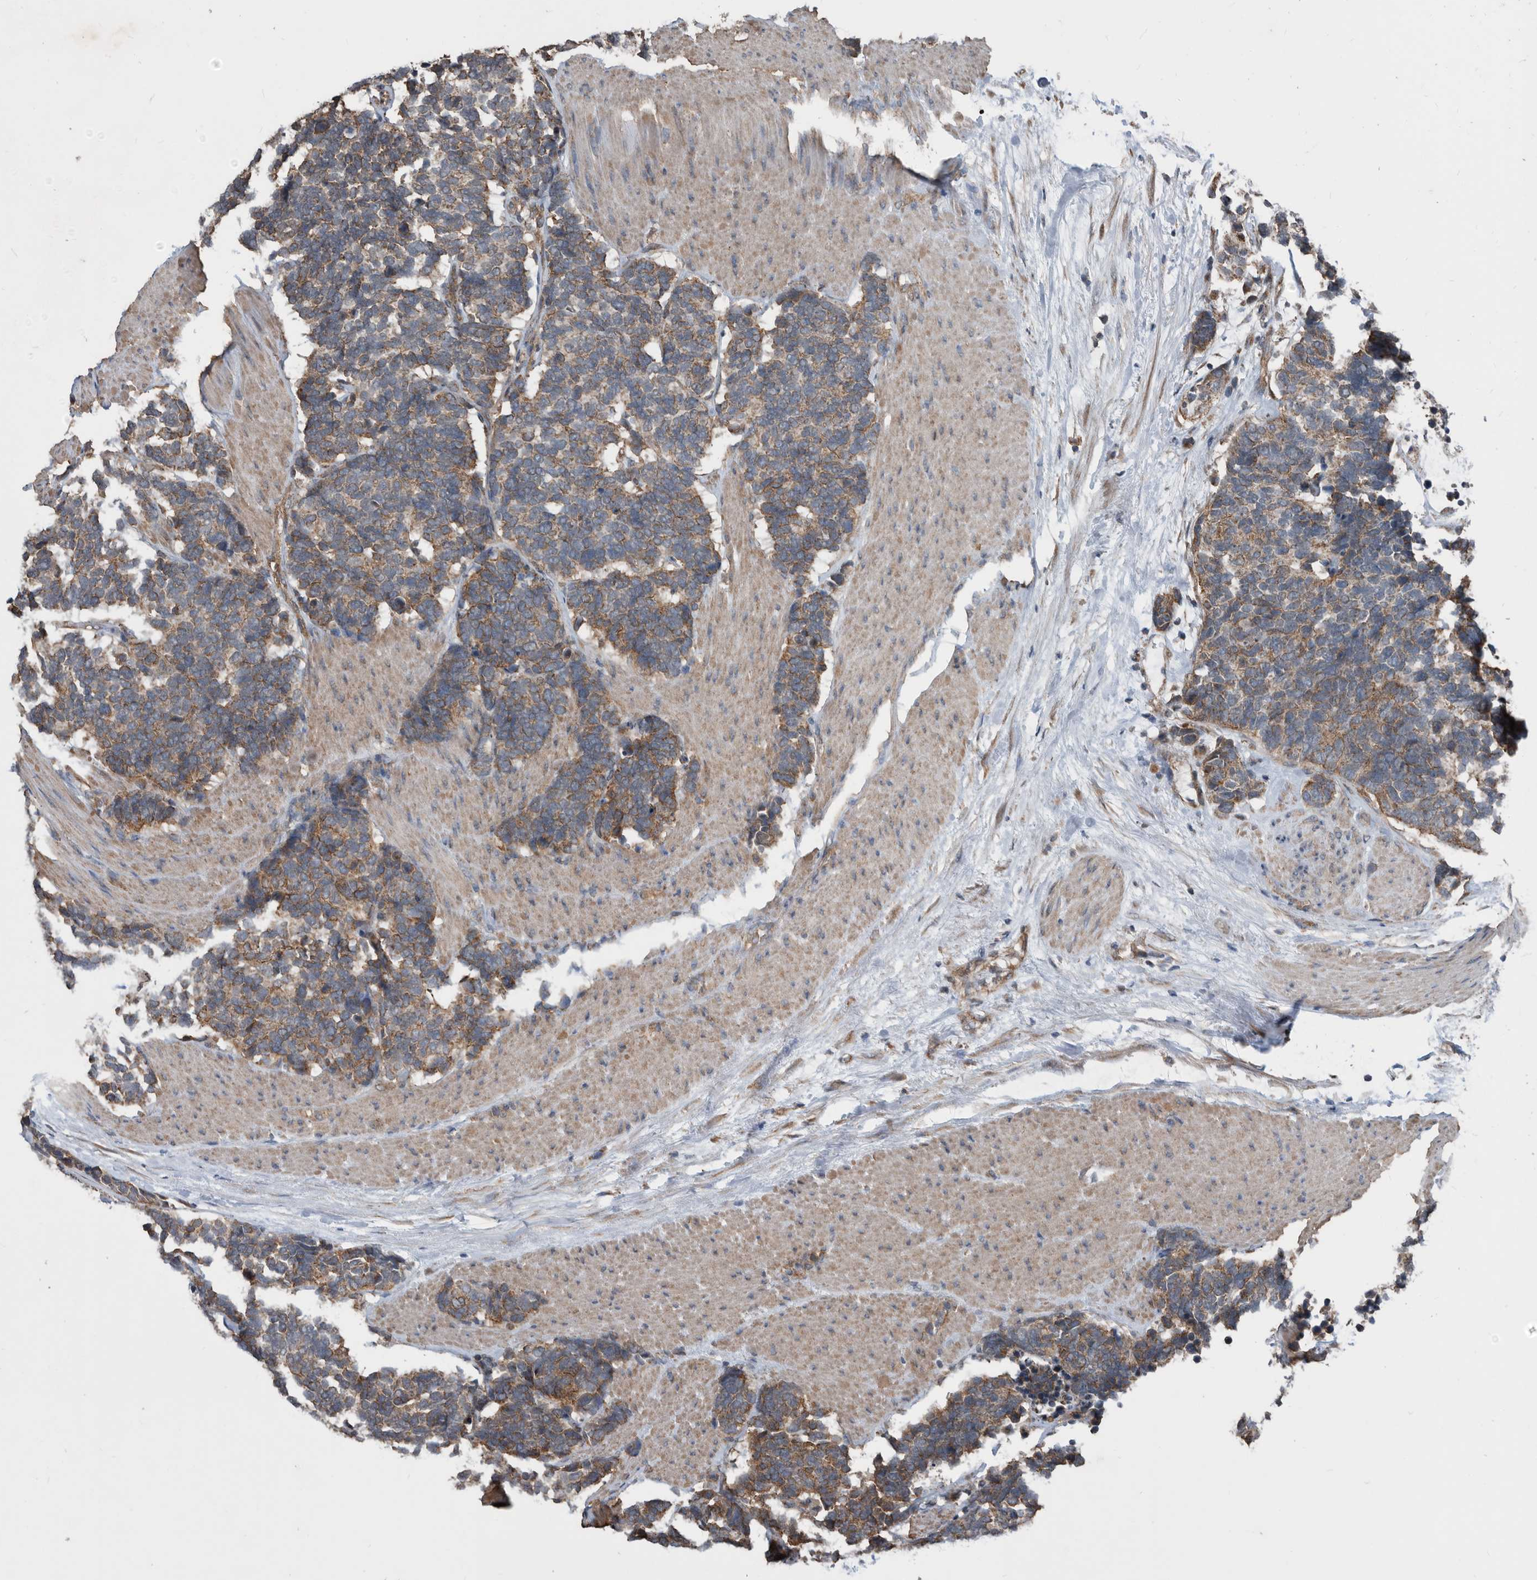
{"staining": {"intensity": "moderate", "quantity": ">75%", "location": "cytoplasmic/membranous"}, "tissue": "carcinoid", "cell_type": "Tumor cells", "image_type": "cancer", "snomed": [{"axis": "morphology", "description": "Carcinoma, NOS"}, {"axis": "morphology", "description": "Carcinoid, malignant, NOS"}, {"axis": "topography", "description": "Urinary bladder"}], "caption": "Immunohistochemical staining of carcinoid demonstrates medium levels of moderate cytoplasmic/membranous staining in approximately >75% of tumor cells. The protein is shown in brown color, while the nuclei are stained blue.", "gene": "AFAP1", "patient": {"sex": "male", "age": 57}}